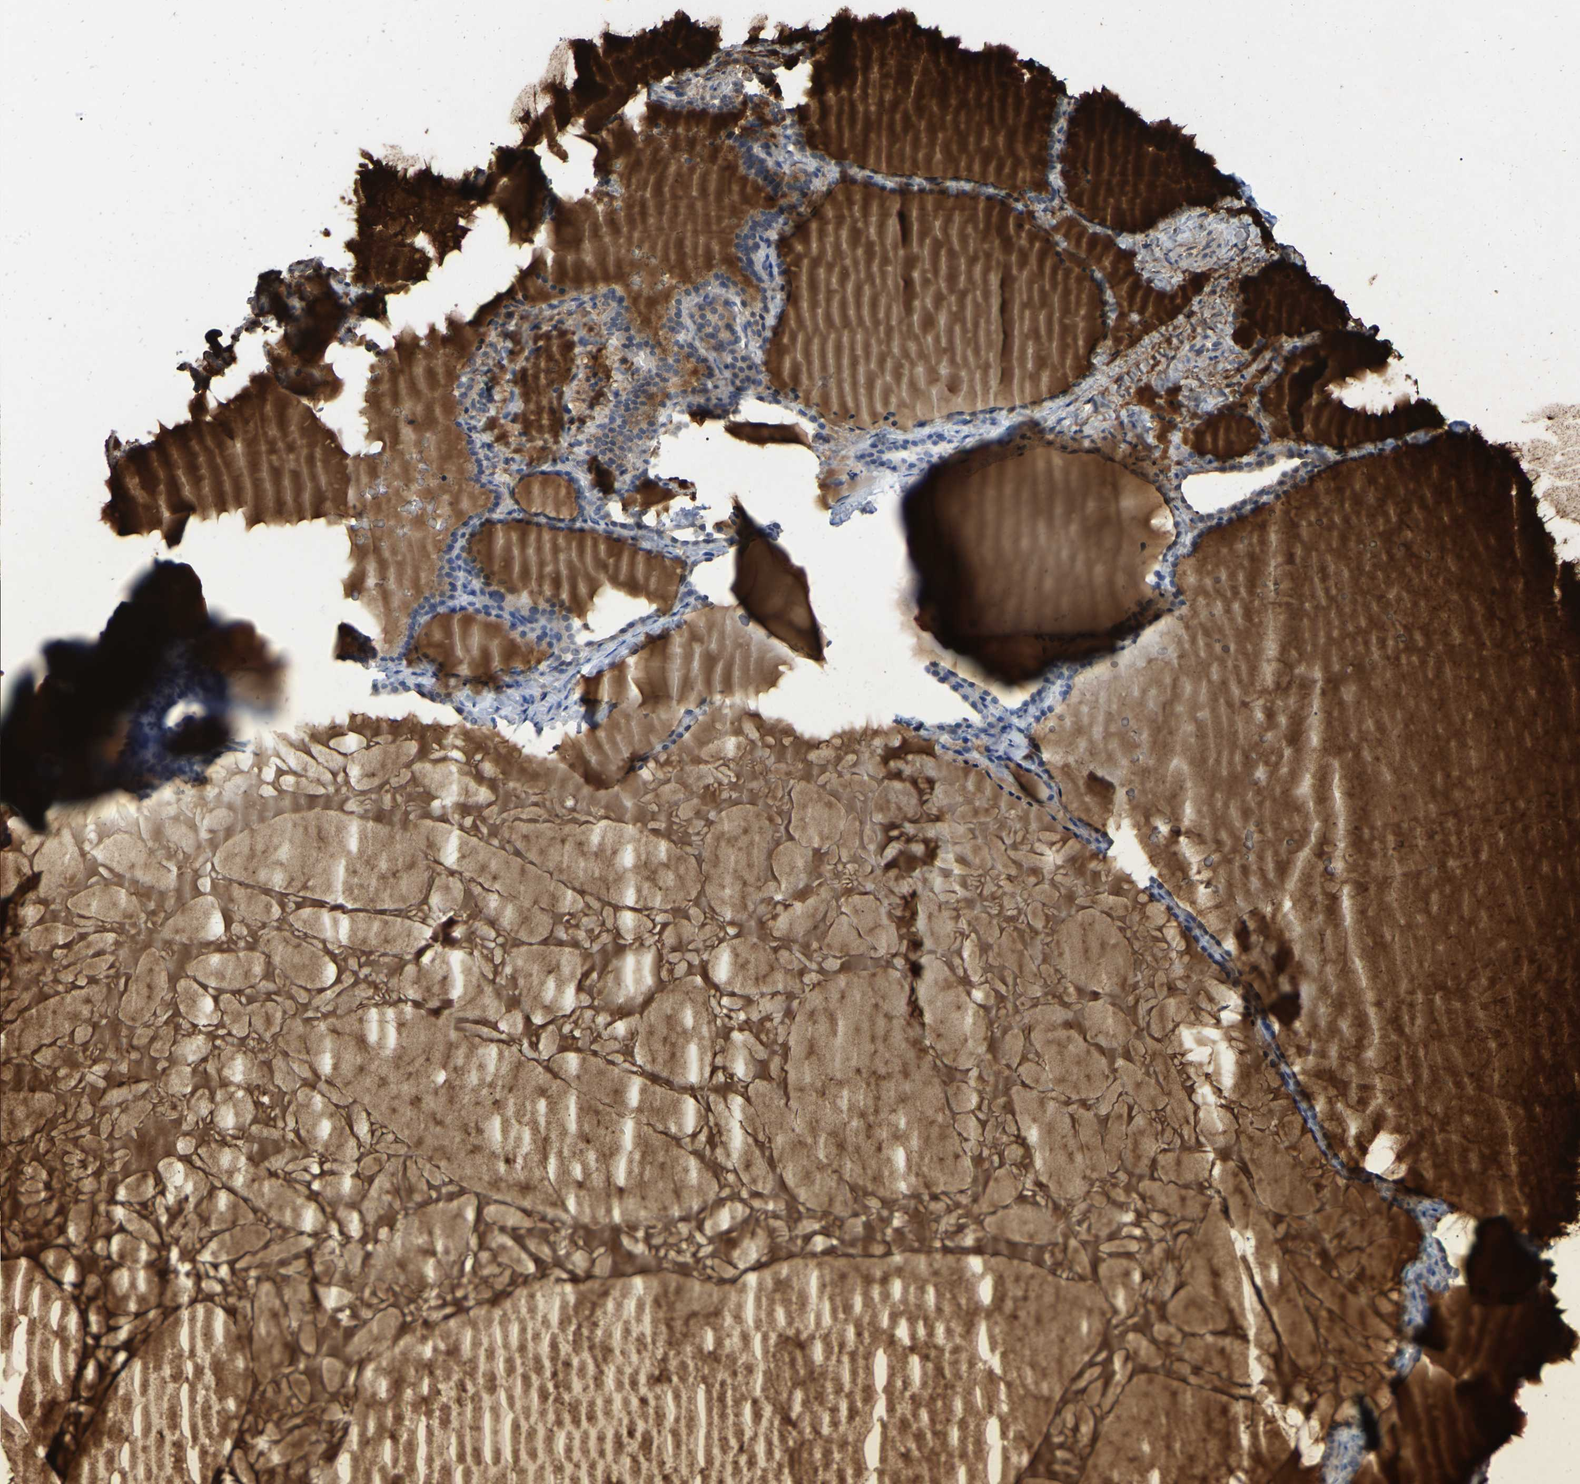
{"staining": {"intensity": "weak", "quantity": ">75%", "location": "cytoplasmic/membranous"}, "tissue": "thyroid gland", "cell_type": "Glandular cells", "image_type": "normal", "snomed": [{"axis": "morphology", "description": "Normal tissue, NOS"}, {"axis": "topography", "description": "Thyroid gland"}], "caption": "The immunohistochemical stain labels weak cytoplasmic/membranous positivity in glandular cells of normal thyroid gland.", "gene": "FAM219A", "patient": {"sex": "female", "age": 28}}